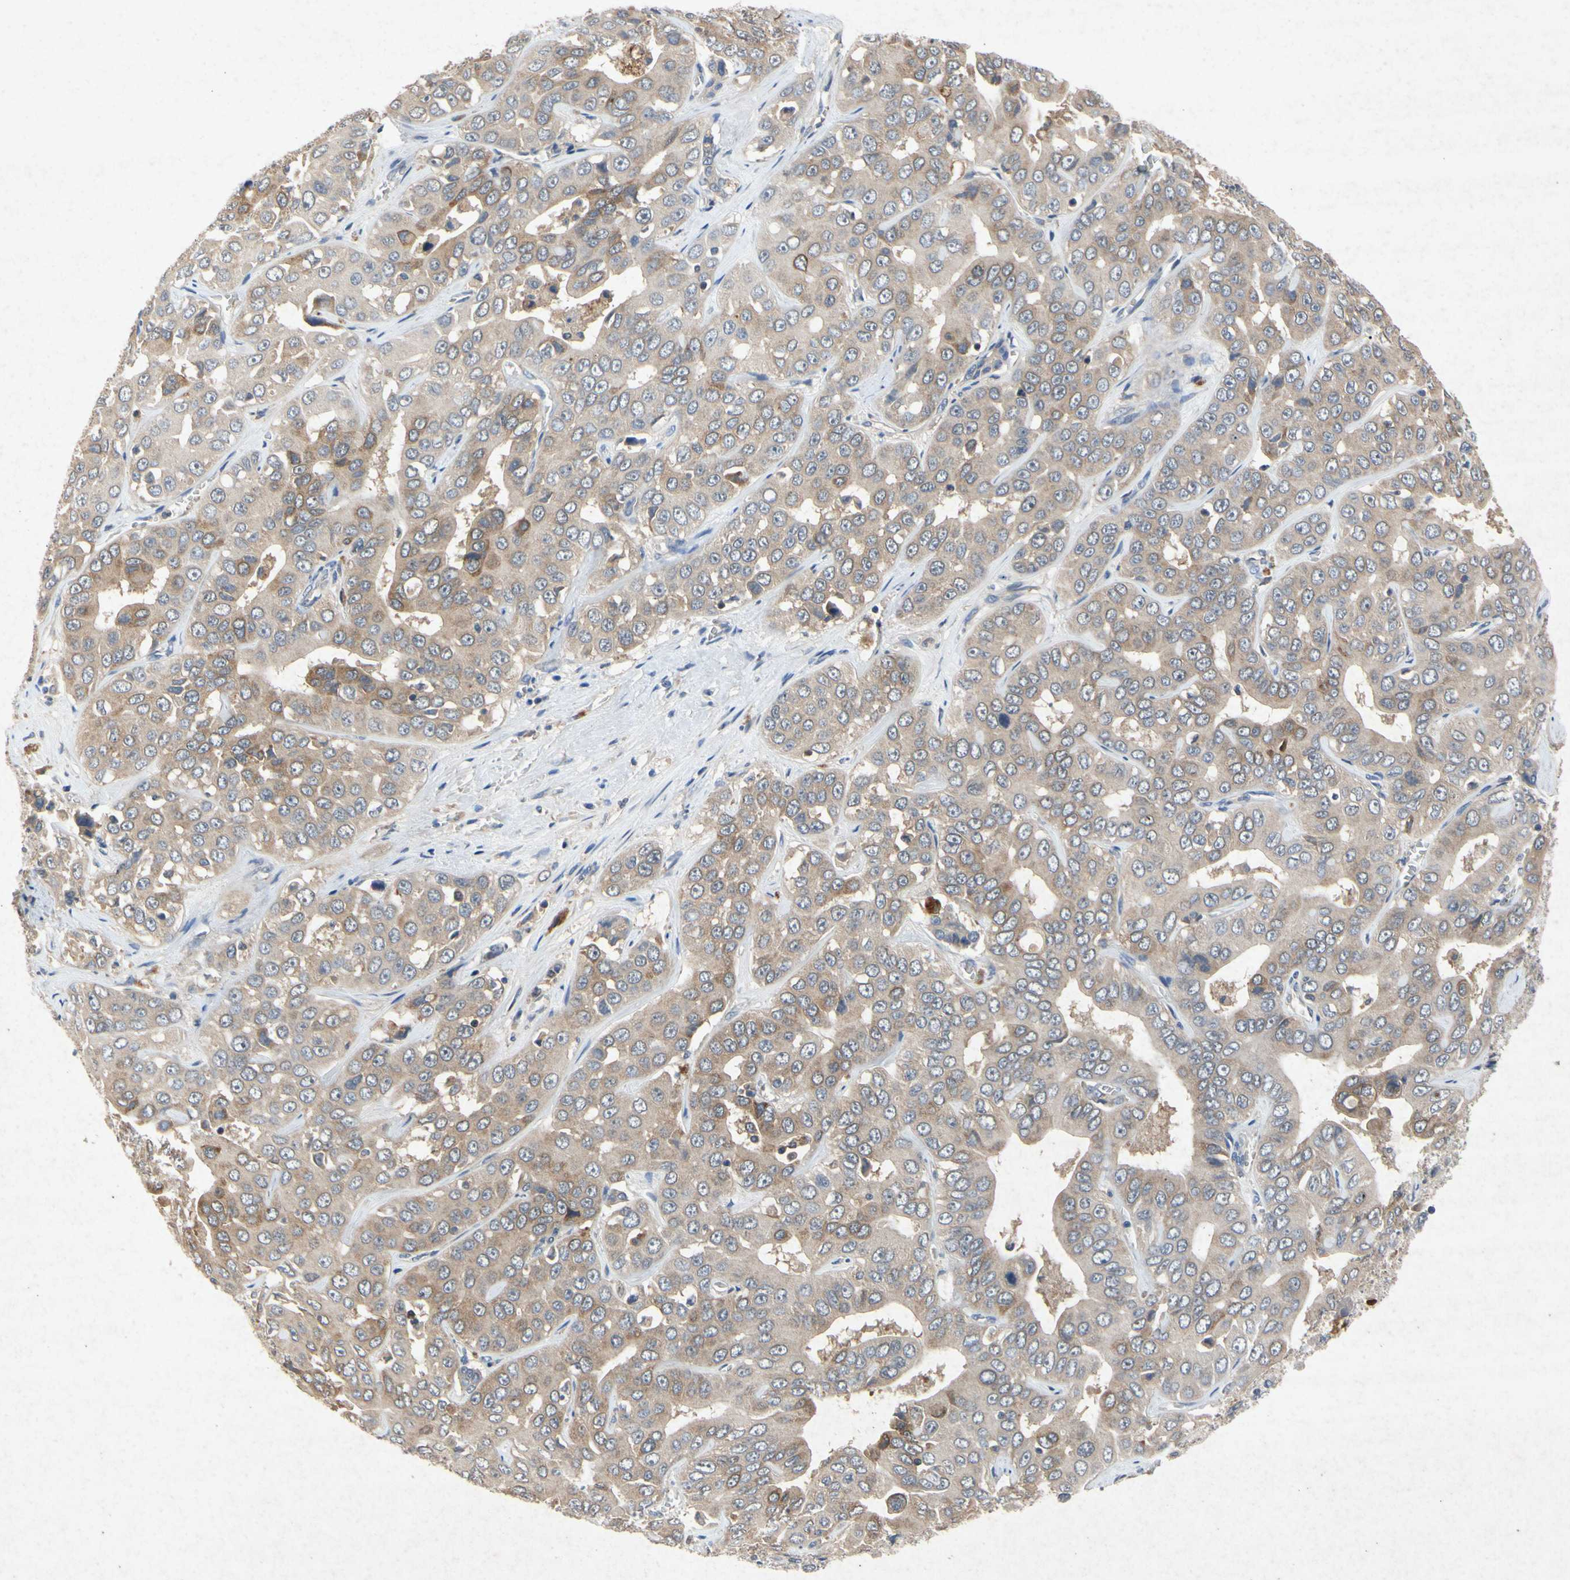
{"staining": {"intensity": "weak", "quantity": ">75%", "location": "cytoplasmic/membranous"}, "tissue": "liver cancer", "cell_type": "Tumor cells", "image_type": "cancer", "snomed": [{"axis": "morphology", "description": "Cholangiocarcinoma"}, {"axis": "topography", "description": "Liver"}], "caption": "Liver cholangiocarcinoma was stained to show a protein in brown. There is low levels of weak cytoplasmic/membranous expression in approximately >75% of tumor cells.", "gene": "RPS6KA1", "patient": {"sex": "female", "age": 52}}